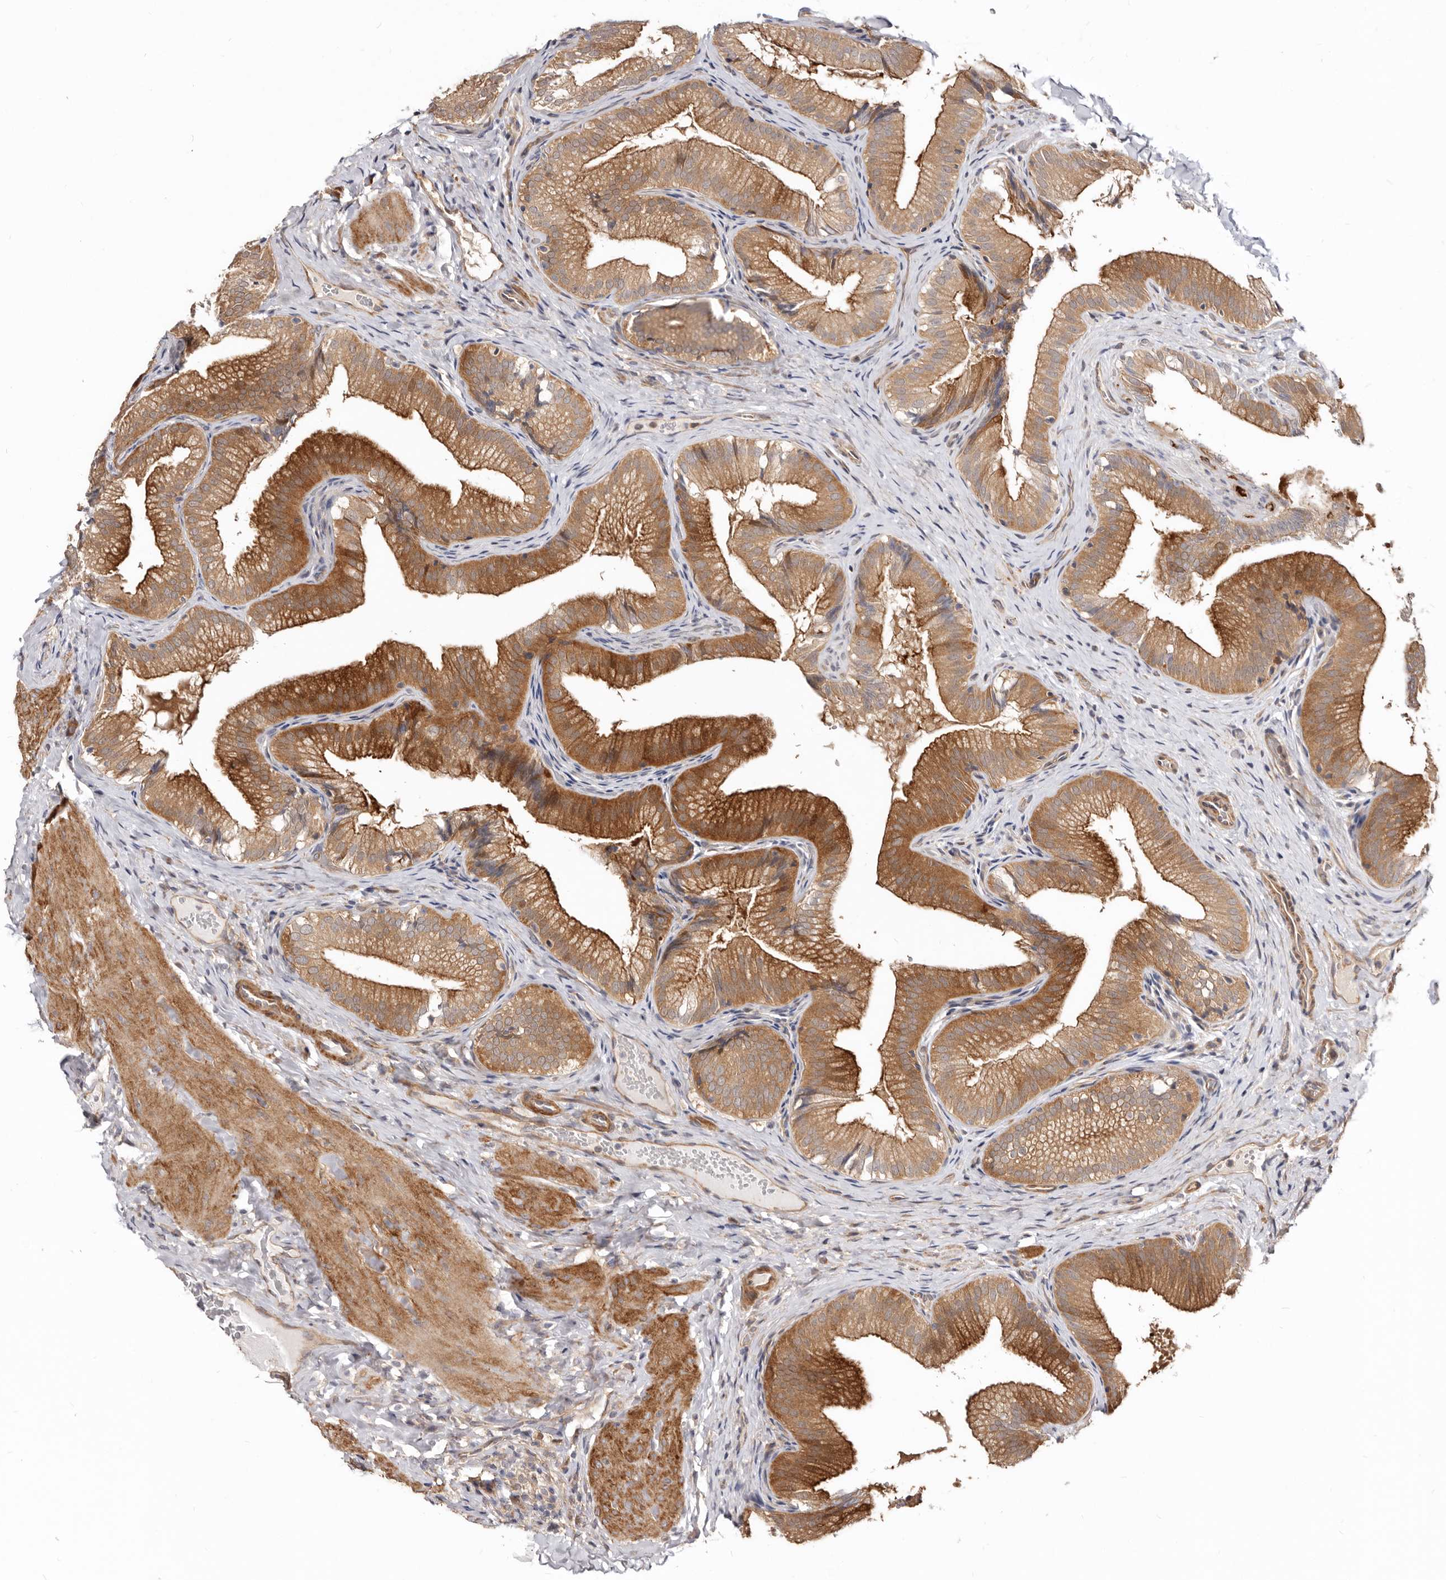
{"staining": {"intensity": "moderate", "quantity": ">75%", "location": "cytoplasmic/membranous"}, "tissue": "gallbladder", "cell_type": "Glandular cells", "image_type": "normal", "snomed": [{"axis": "morphology", "description": "Normal tissue, NOS"}, {"axis": "topography", "description": "Gallbladder"}], "caption": "Immunohistochemical staining of normal gallbladder demonstrates >75% levels of moderate cytoplasmic/membranous protein staining in approximately >75% of glandular cells.", "gene": "GPATCH4", "patient": {"sex": "female", "age": 30}}